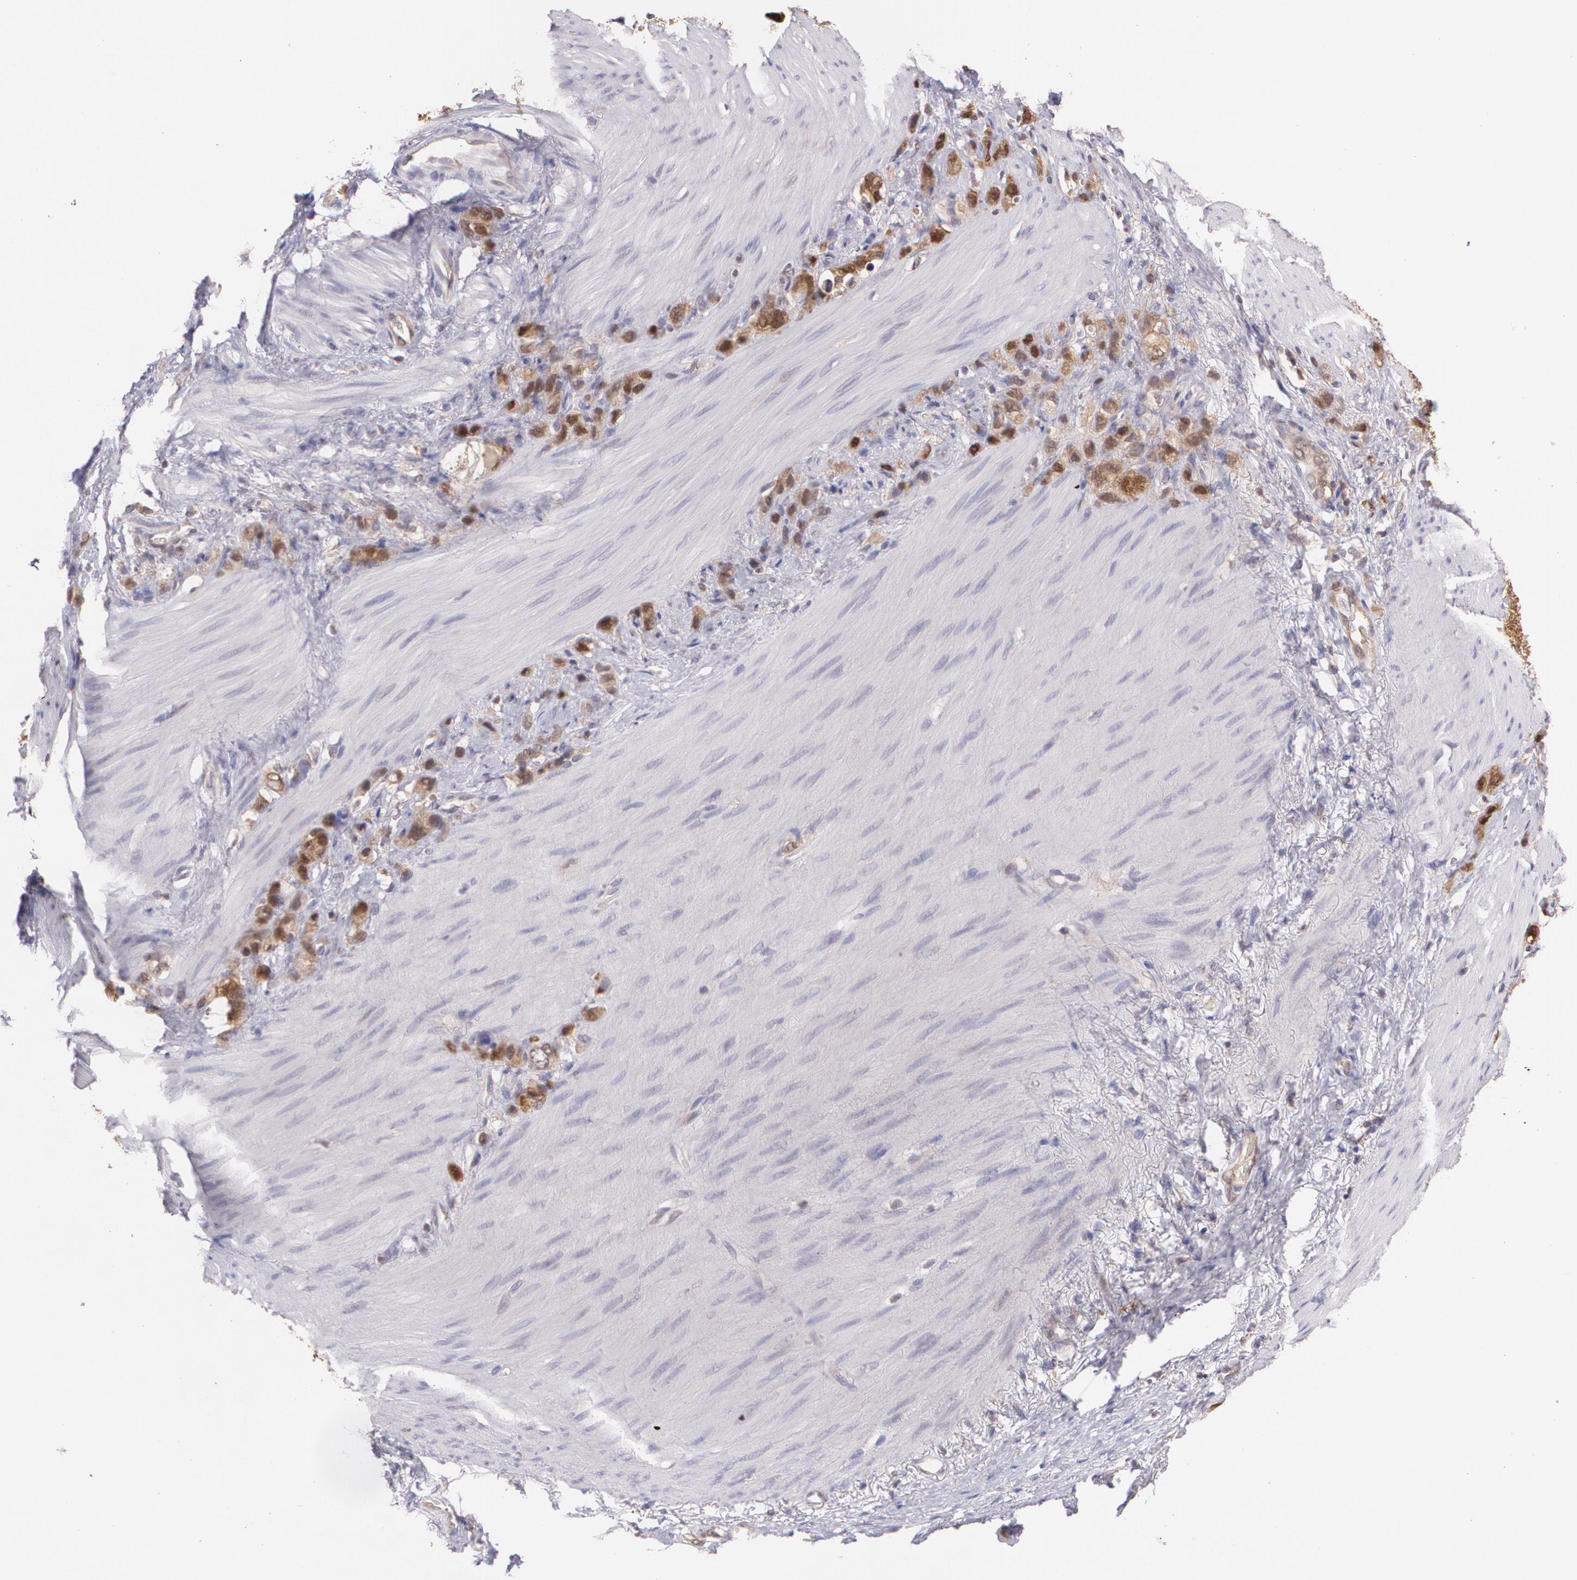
{"staining": {"intensity": "strong", "quantity": ">75%", "location": "cytoplasmic/membranous"}, "tissue": "stomach cancer", "cell_type": "Tumor cells", "image_type": "cancer", "snomed": [{"axis": "morphology", "description": "Normal tissue, NOS"}, {"axis": "morphology", "description": "Adenocarcinoma, NOS"}, {"axis": "morphology", "description": "Adenocarcinoma, High grade"}, {"axis": "topography", "description": "Stomach, upper"}, {"axis": "topography", "description": "Stomach"}], "caption": "Immunohistochemistry (DAB (3,3'-diaminobenzidine)) staining of human adenocarcinoma (high-grade) (stomach) exhibits strong cytoplasmic/membranous protein staining in approximately >75% of tumor cells.", "gene": "HSPH1", "patient": {"sex": "female", "age": 65}}